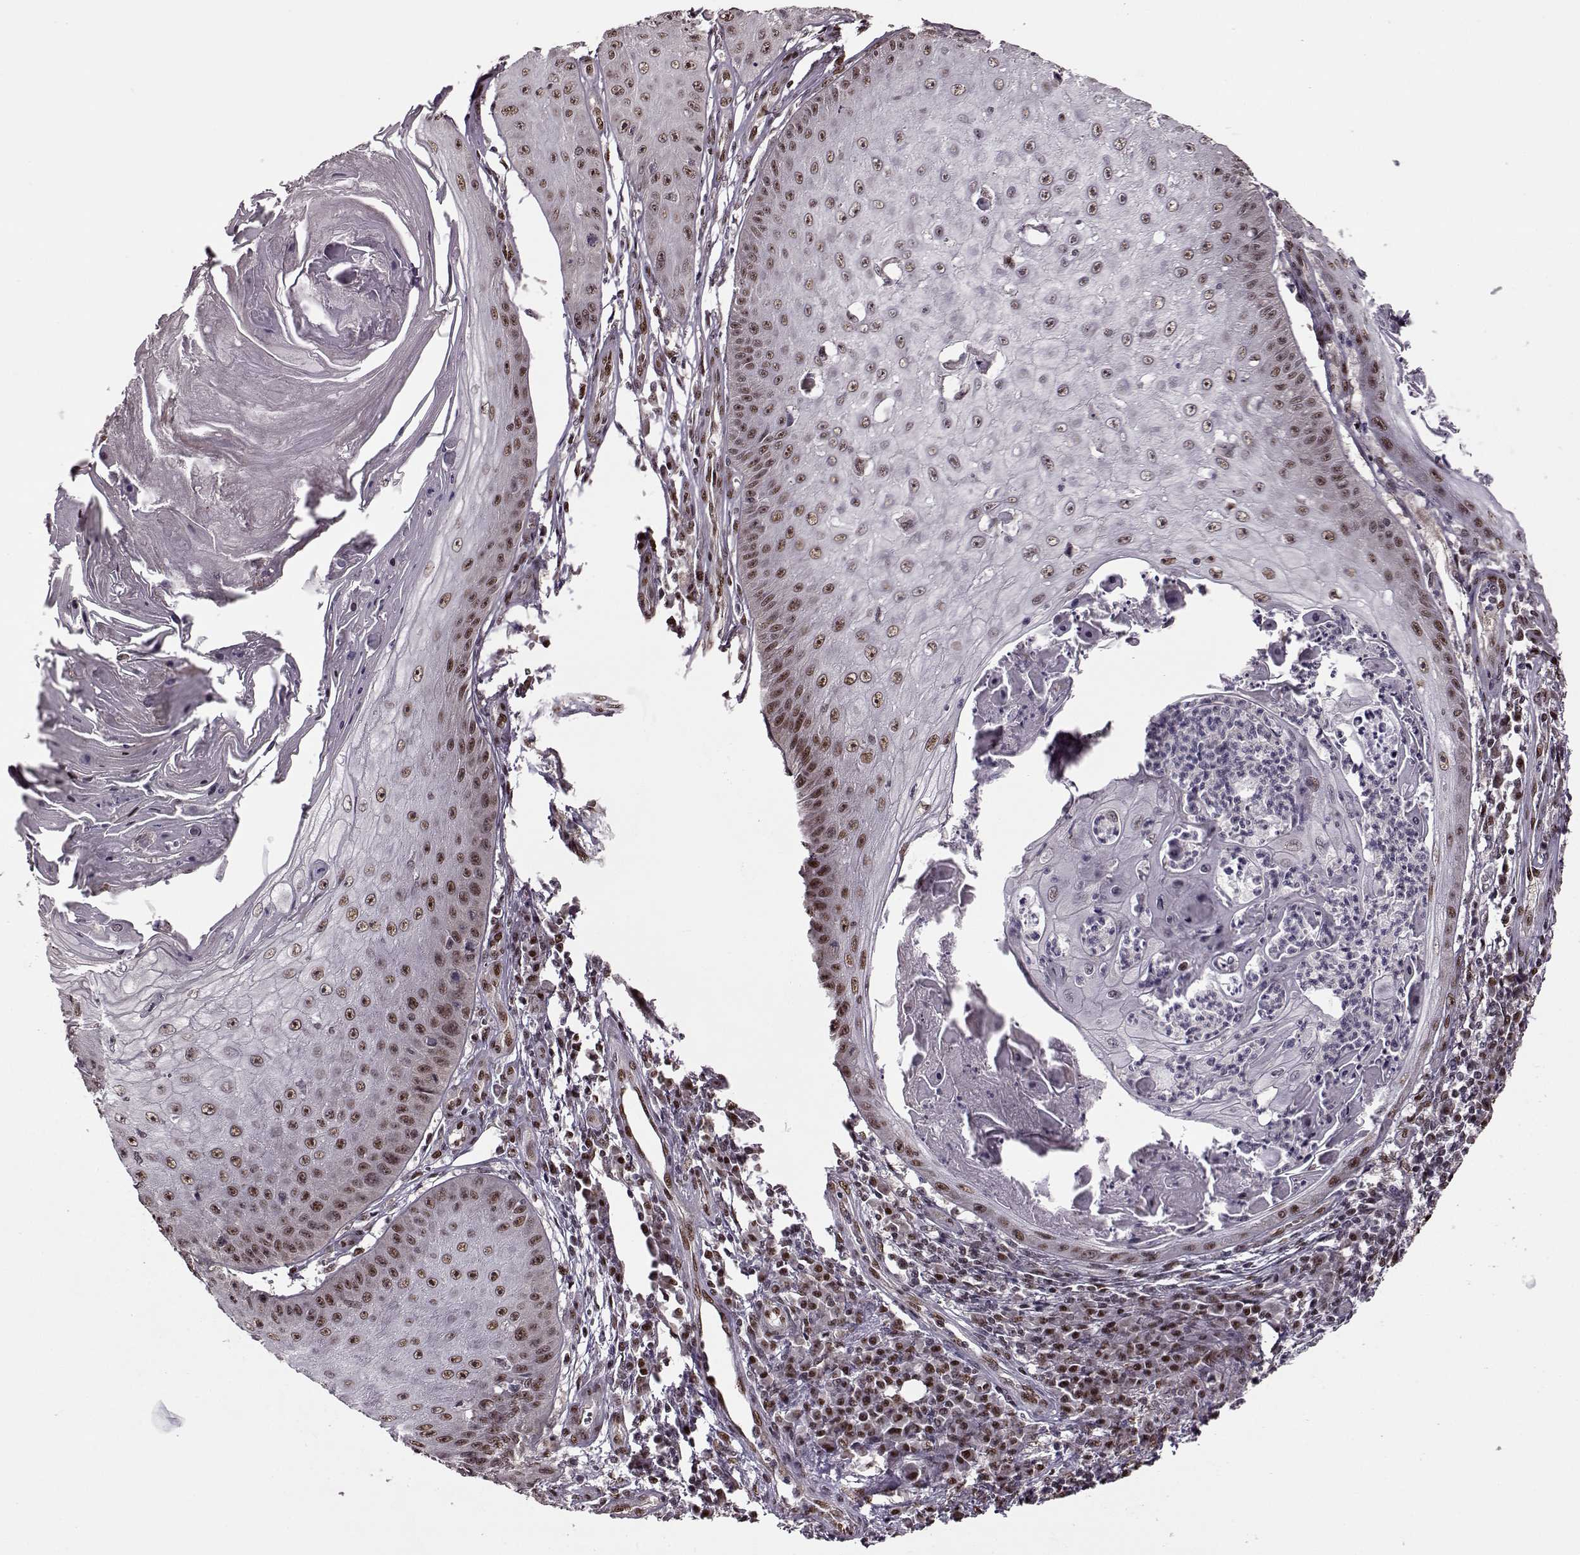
{"staining": {"intensity": "moderate", "quantity": ">75%", "location": "nuclear"}, "tissue": "skin cancer", "cell_type": "Tumor cells", "image_type": "cancer", "snomed": [{"axis": "morphology", "description": "Squamous cell carcinoma, NOS"}, {"axis": "topography", "description": "Skin"}], "caption": "Immunohistochemical staining of squamous cell carcinoma (skin) exhibits medium levels of moderate nuclear positivity in about >75% of tumor cells. Nuclei are stained in blue.", "gene": "FTO", "patient": {"sex": "male", "age": 70}}